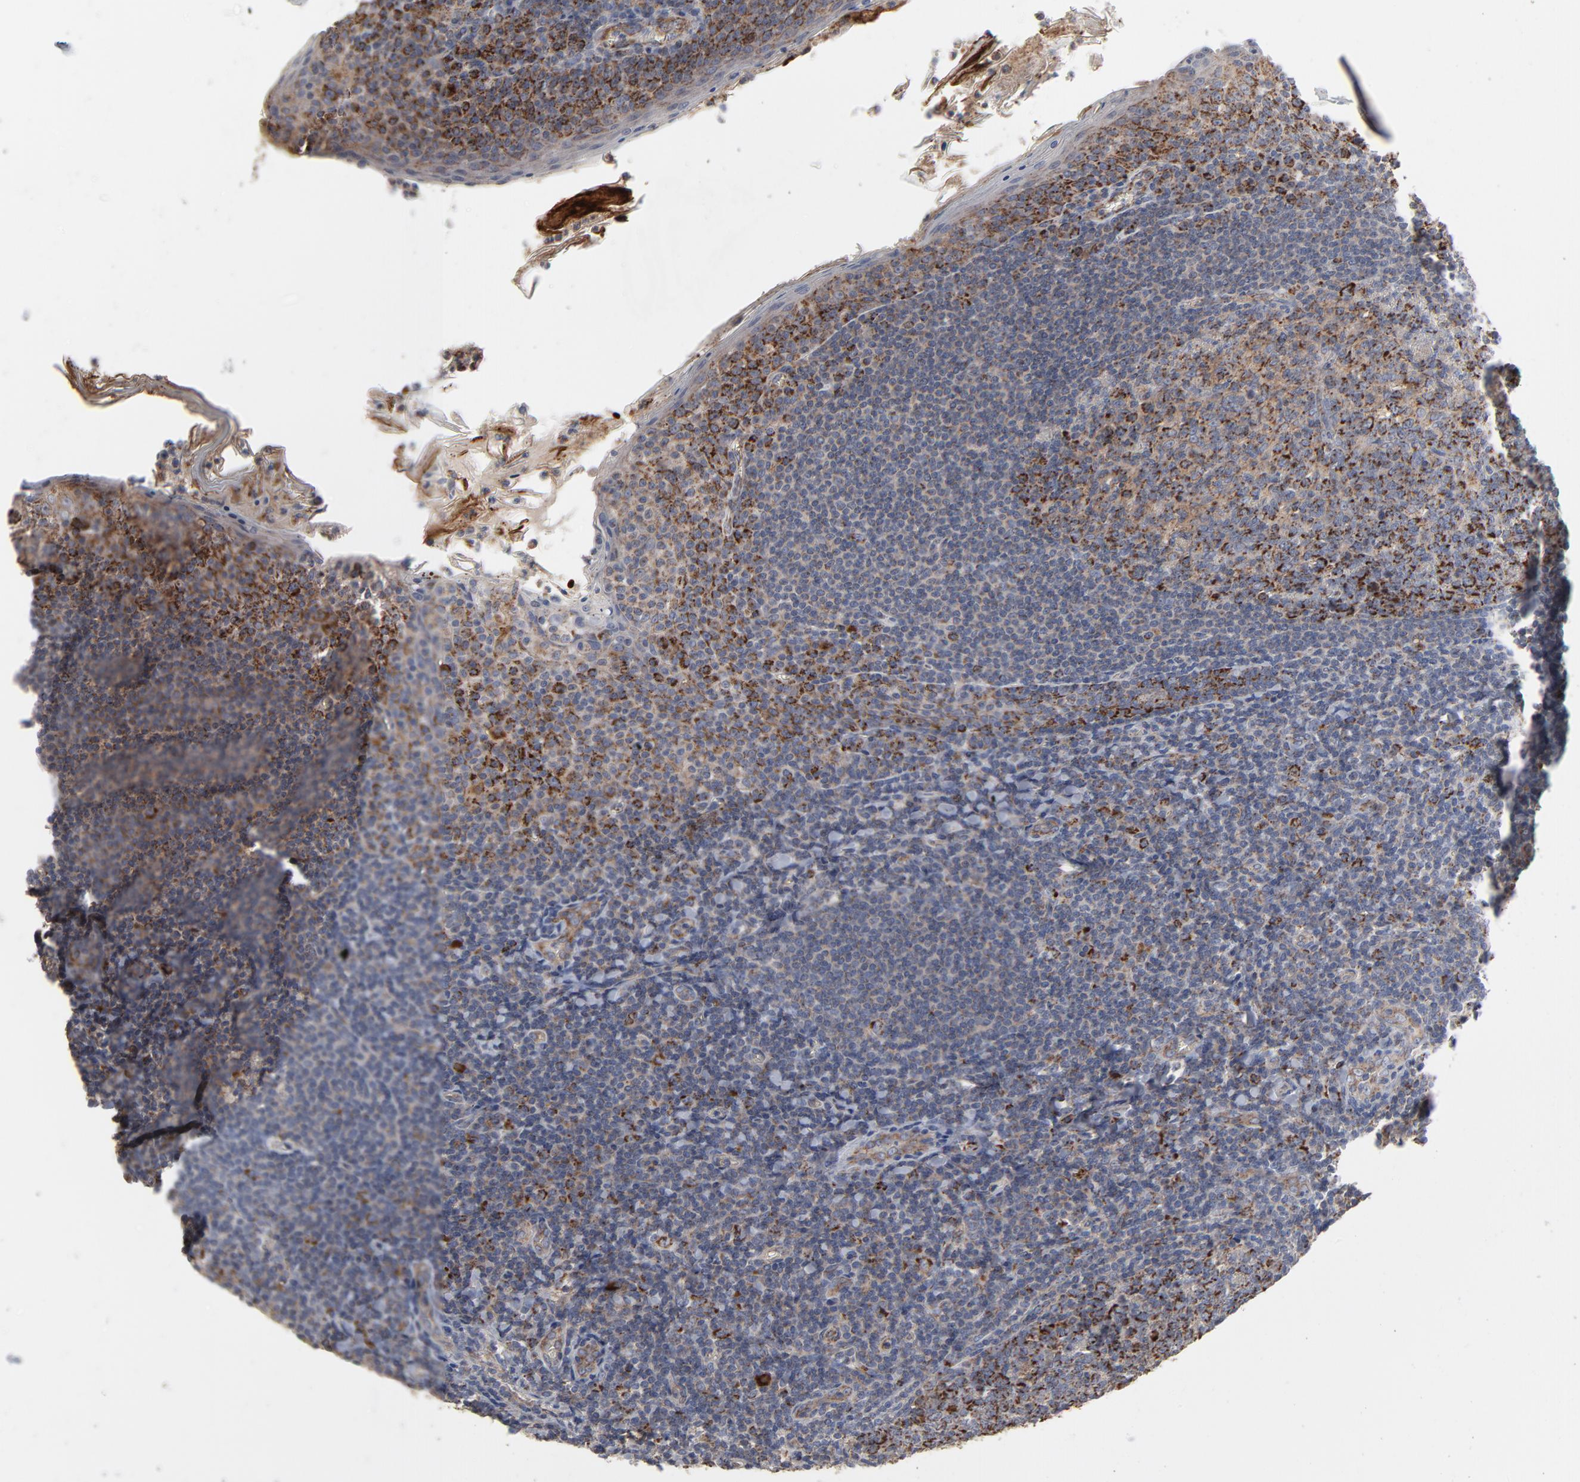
{"staining": {"intensity": "strong", "quantity": ">75%", "location": "cytoplasmic/membranous"}, "tissue": "tonsil", "cell_type": "Germinal center cells", "image_type": "normal", "snomed": [{"axis": "morphology", "description": "Normal tissue, NOS"}, {"axis": "topography", "description": "Tonsil"}], "caption": "Immunohistochemistry (IHC) of normal tonsil shows high levels of strong cytoplasmic/membranous expression in approximately >75% of germinal center cells. Nuclei are stained in blue.", "gene": "UQCRC1", "patient": {"sex": "male", "age": 31}}